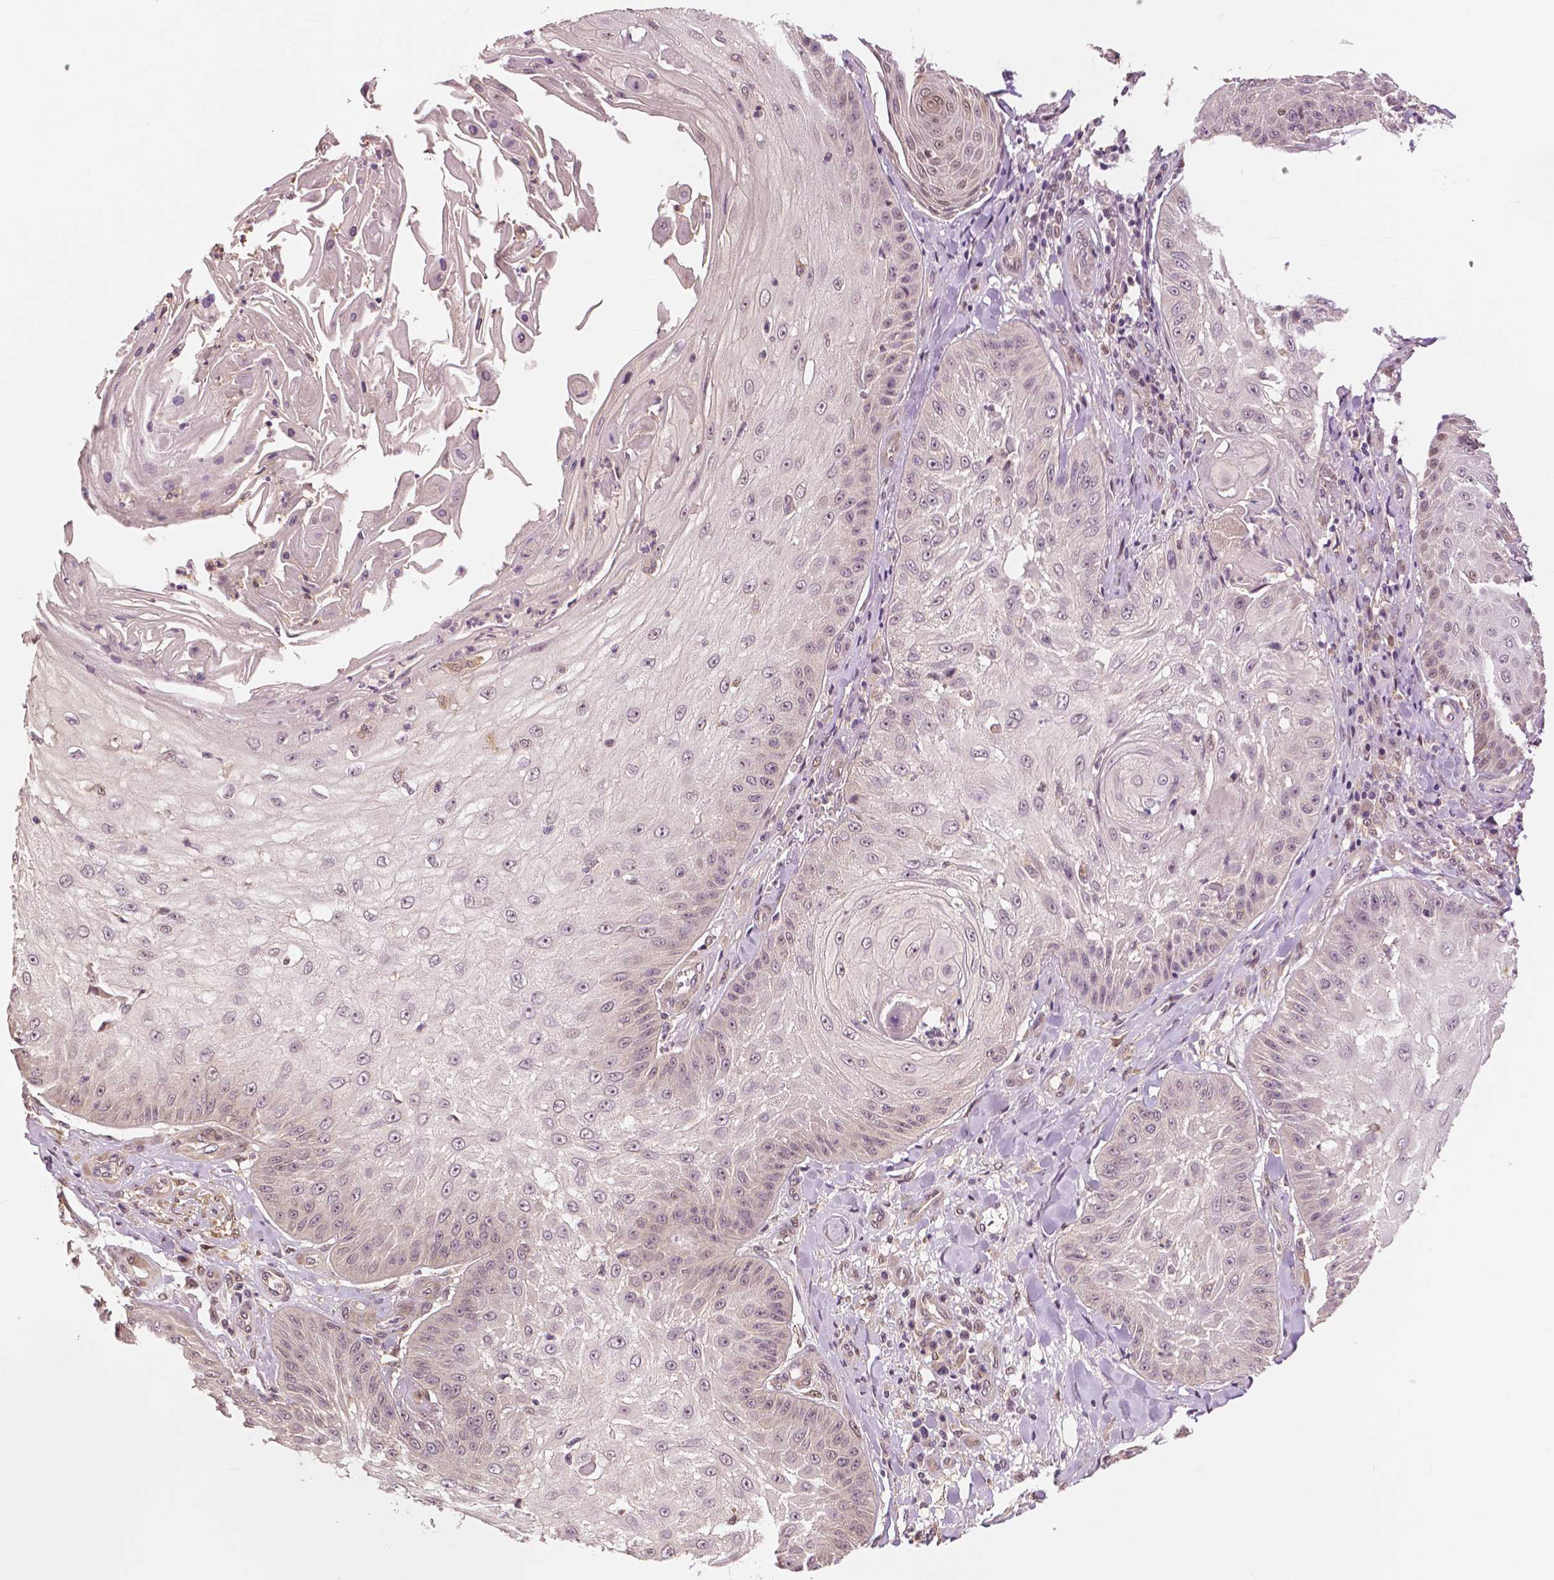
{"staining": {"intensity": "weak", "quantity": "25%-75%", "location": "nuclear"}, "tissue": "skin cancer", "cell_type": "Tumor cells", "image_type": "cancer", "snomed": [{"axis": "morphology", "description": "Squamous cell carcinoma, NOS"}, {"axis": "topography", "description": "Skin"}], "caption": "Brown immunohistochemical staining in human skin squamous cell carcinoma shows weak nuclear positivity in approximately 25%-75% of tumor cells.", "gene": "MAP1LC3B", "patient": {"sex": "male", "age": 70}}